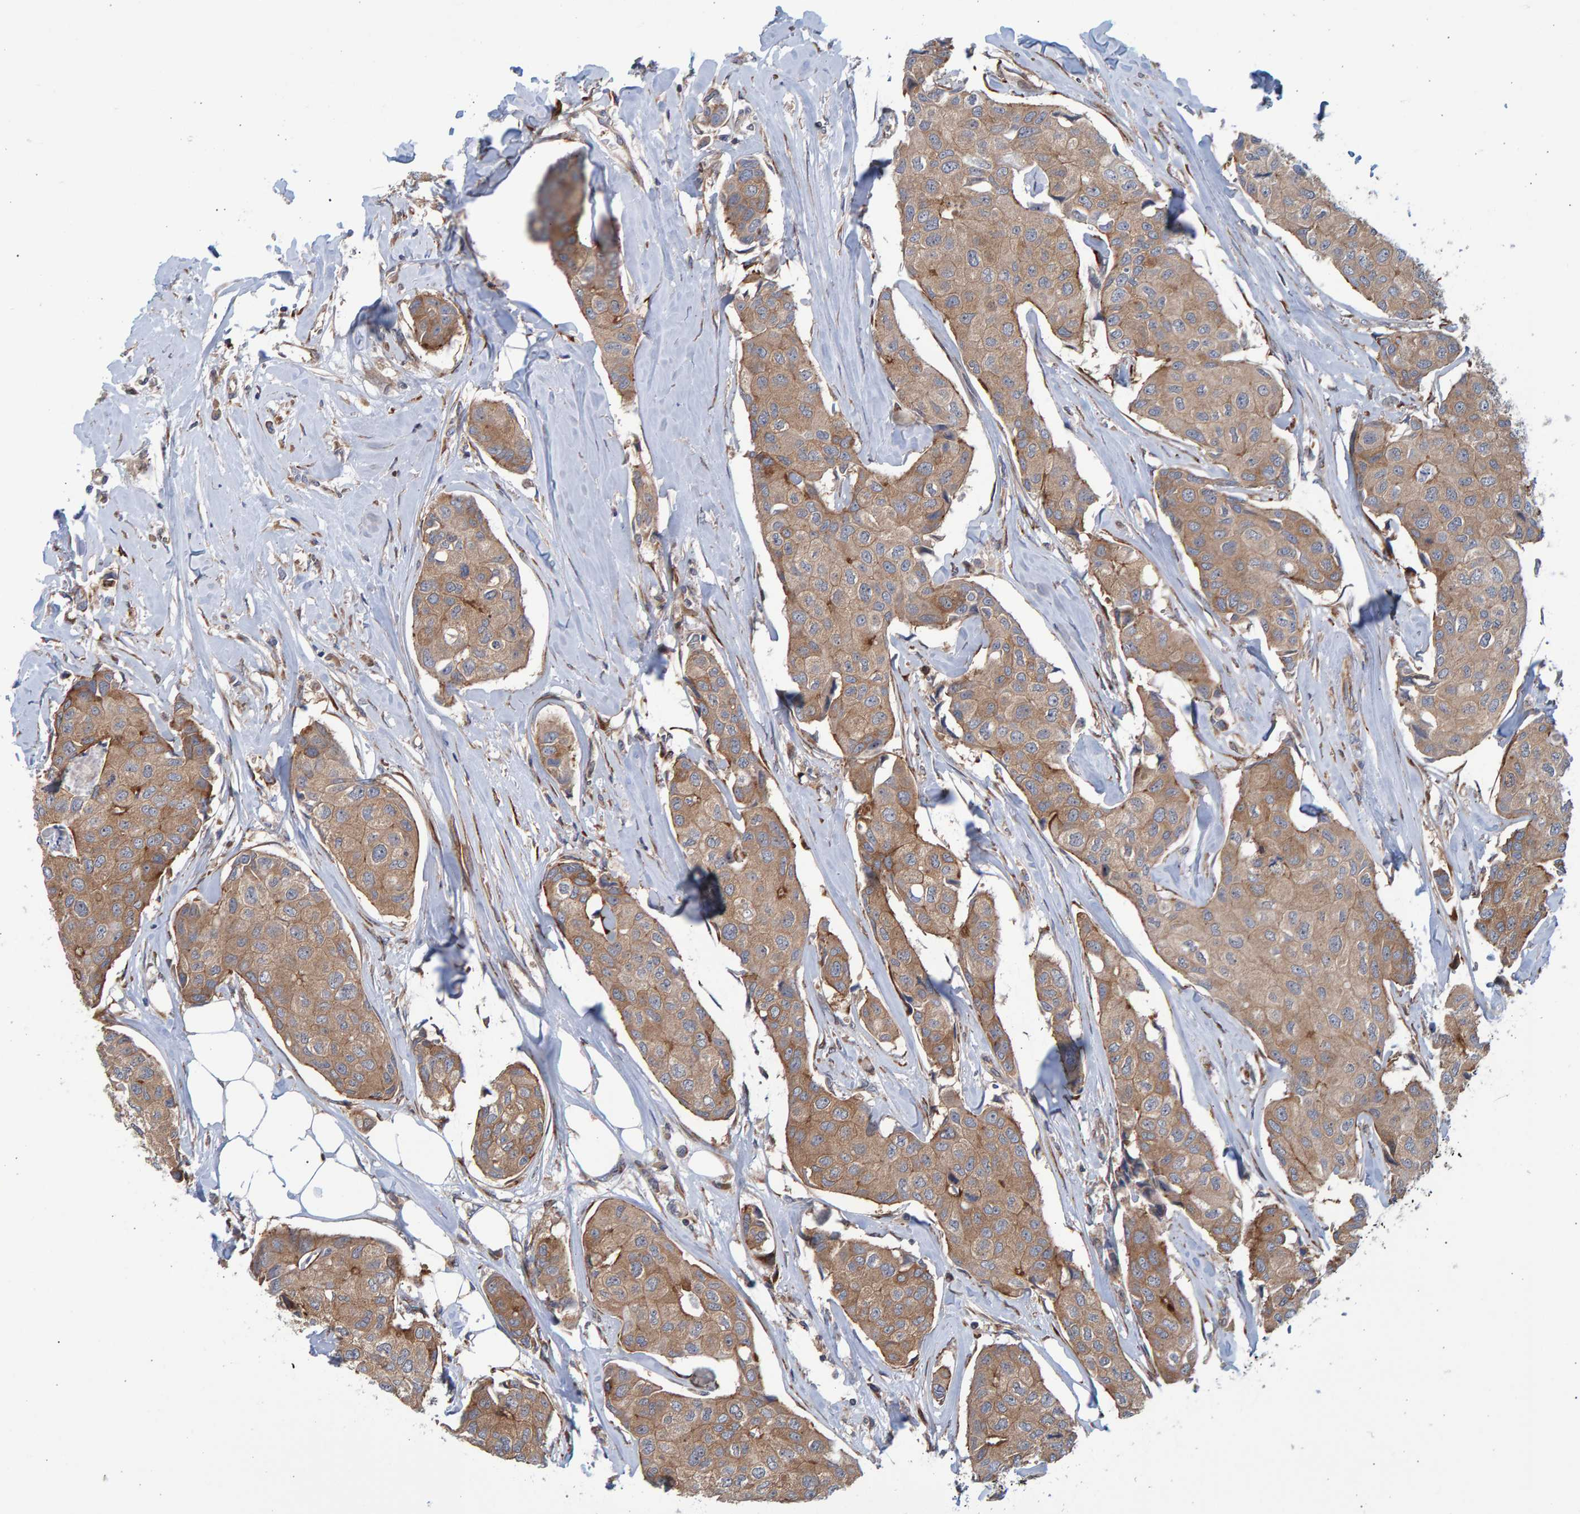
{"staining": {"intensity": "weak", "quantity": ">75%", "location": "cytoplasmic/membranous"}, "tissue": "breast cancer", "cell_type": "Tumor cells", "image_type": "cancer", "snomed": [{"axis": "morphology", "description": "Duct carcinoma"}, {"axis": "topography", "description": "Breast"}], "caption": "DAB (3,3'-diaminobenzidine) immunohistochemical staining of human breast invasive ductal carcinoma reveals weak cytoplasmic/membranous protein positivity in approximately >75% of tumor cells. The staining was performed using DAB, with brown indicating positive protein expression. Nuclei are stained blue with hematoxylin.", "gene": "LRBA", "patient": {"sex": "female", "age": 80}}